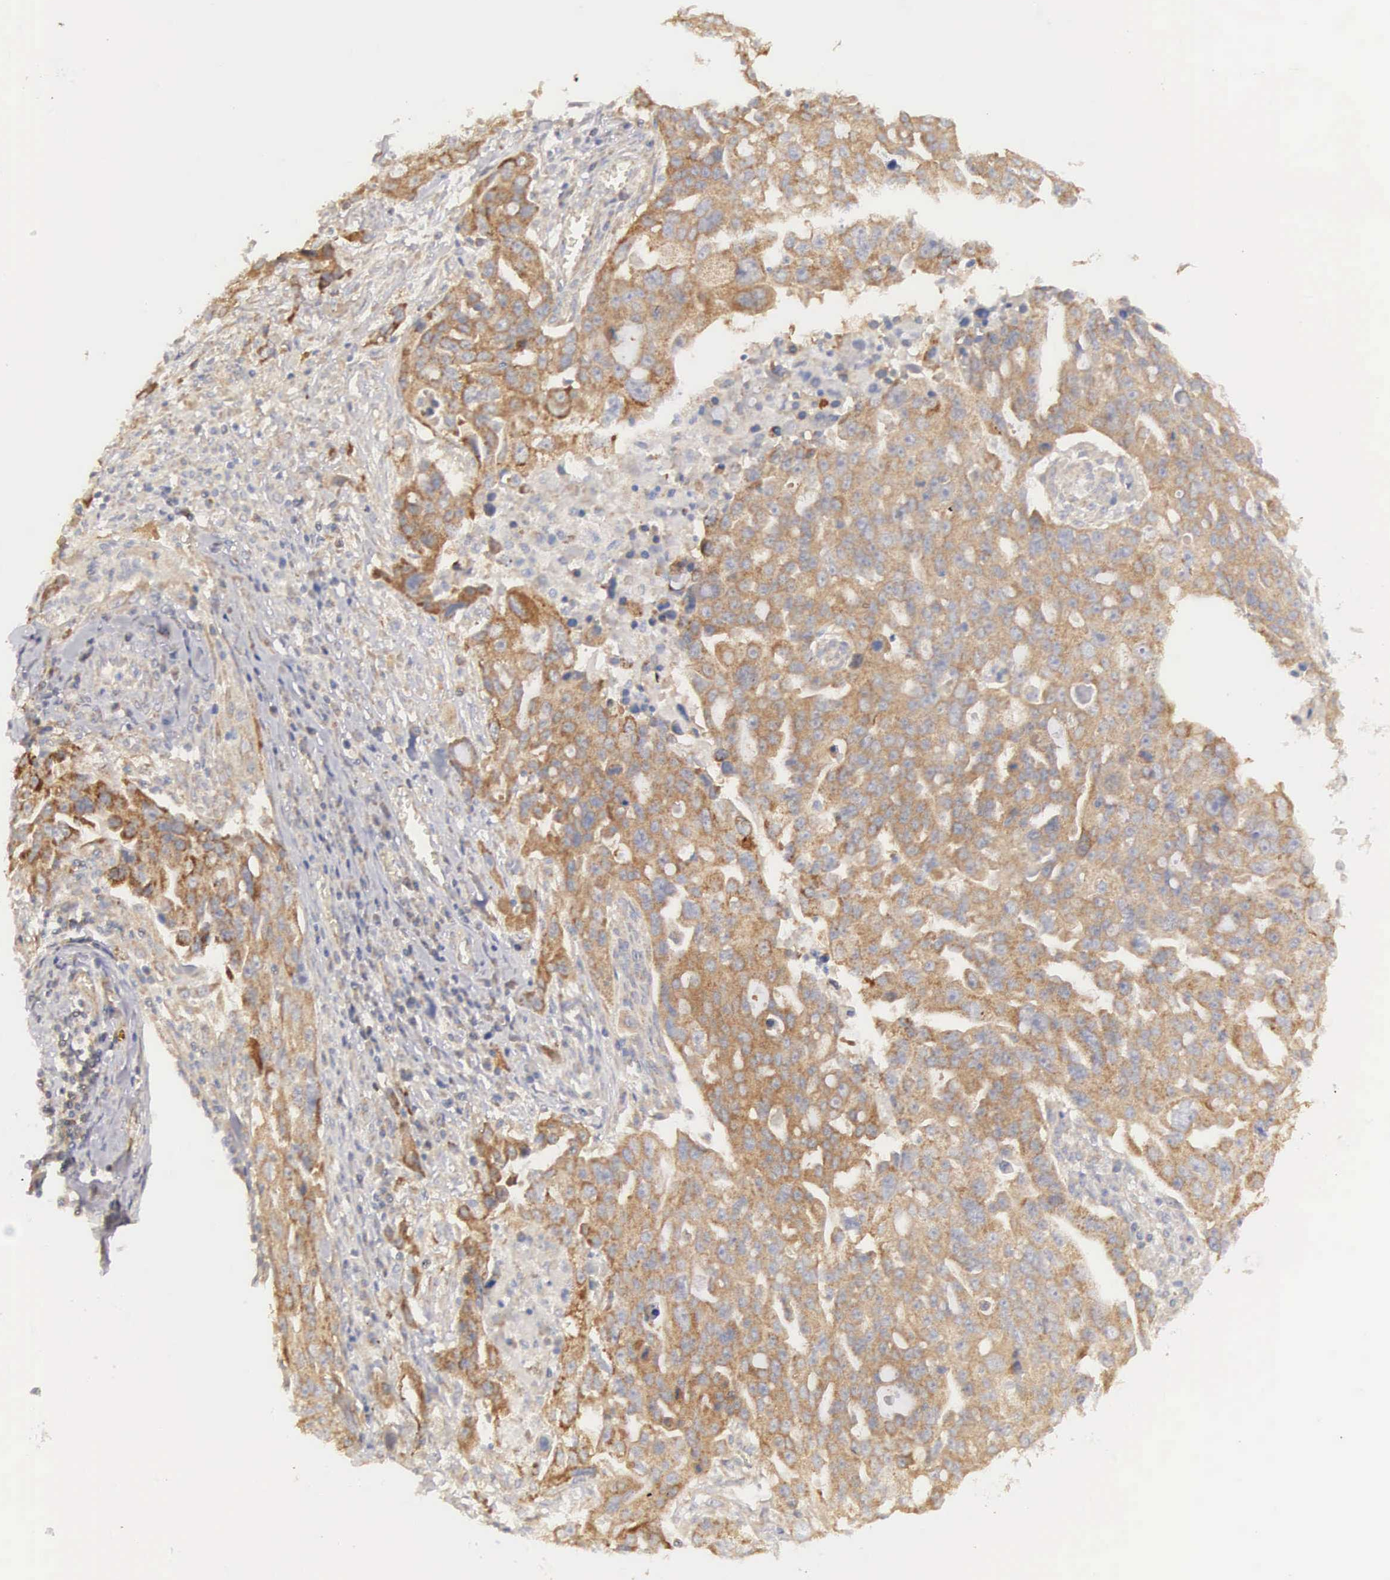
{"staining": {"intensity": "moderate", "quantity": ">75%", "location": "cytoplasmic/membranous"}, "tissue": "ovarian cancer", "cell_type": "Tumor cells", "image_type": "cancer", "snomed": [{"axis": "morphology", "description": "Carcinoma, endometroid"}, {"axis": "topography", "description": "Ovary"}], "caption": "Approximately >75% of tumor cells in ovarian cancer exhibit moderate cytoplasmic/membranous protein staining as visualized by brown immunohistochemical staining.", "gene": "TXLNG", "patient": {"sex": "female", "age": 75}}